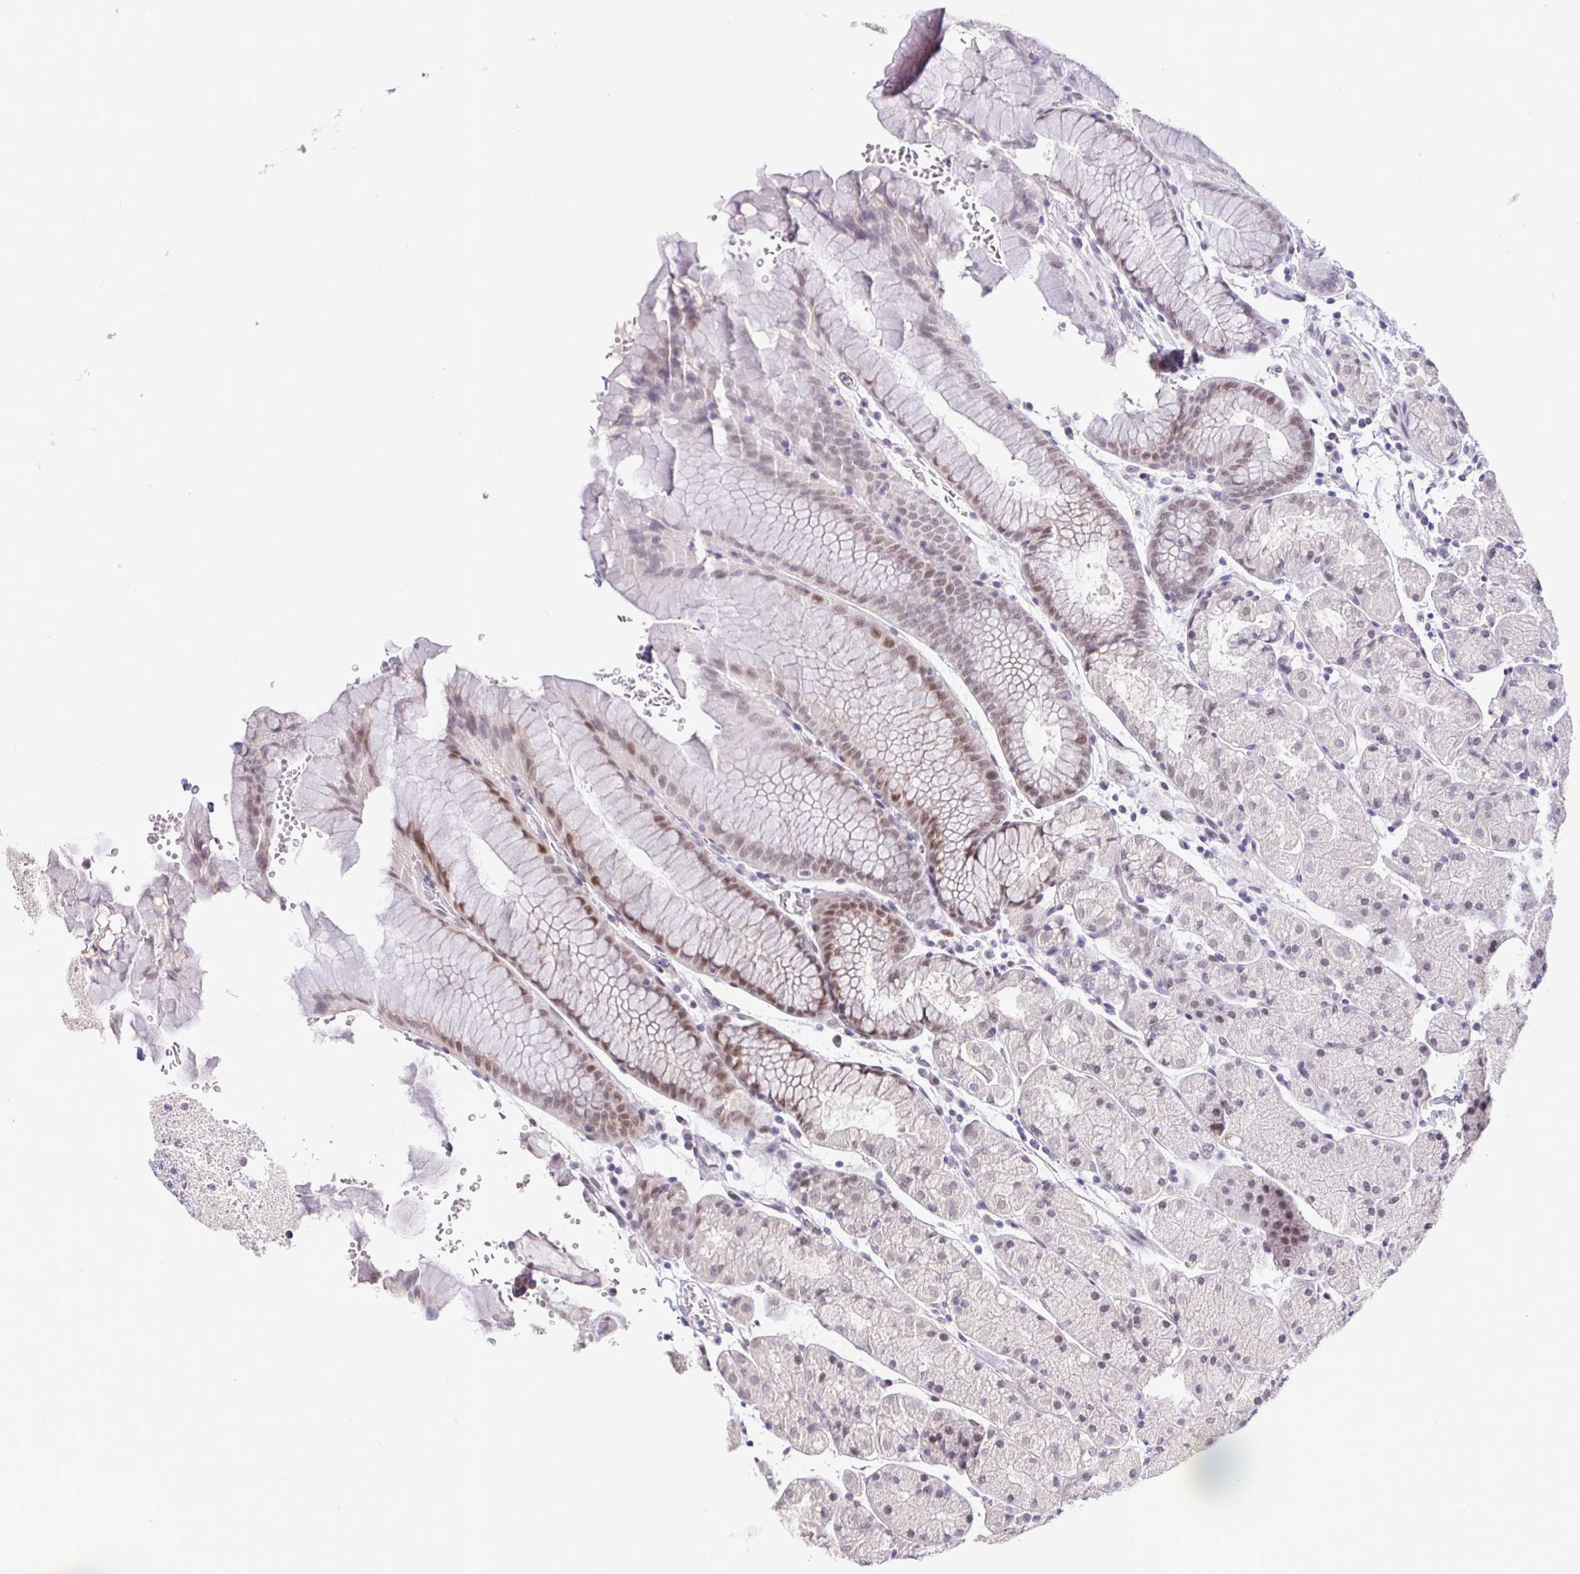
{"staining": {"intensity": "moderate", "quantity": "<25%", "location": "nuclear"}, "tissue": "stomach", "cell_type": "Glandular cells", "image_type": "normal", "snomed": [{"axis": "morphology", "description": "Normal tissue, NOS"}, {"axis": "topography", "description": "Stomach, upper"}, {"axis": "topography", "description": "Stomach"}], "caption": "A low amount of moderate nuclear staining is identified in approximately <25% of glandular cells in unremarkable stomach.", "gene": "NUP188", "patient": {"sex": "male", "age": 76}}